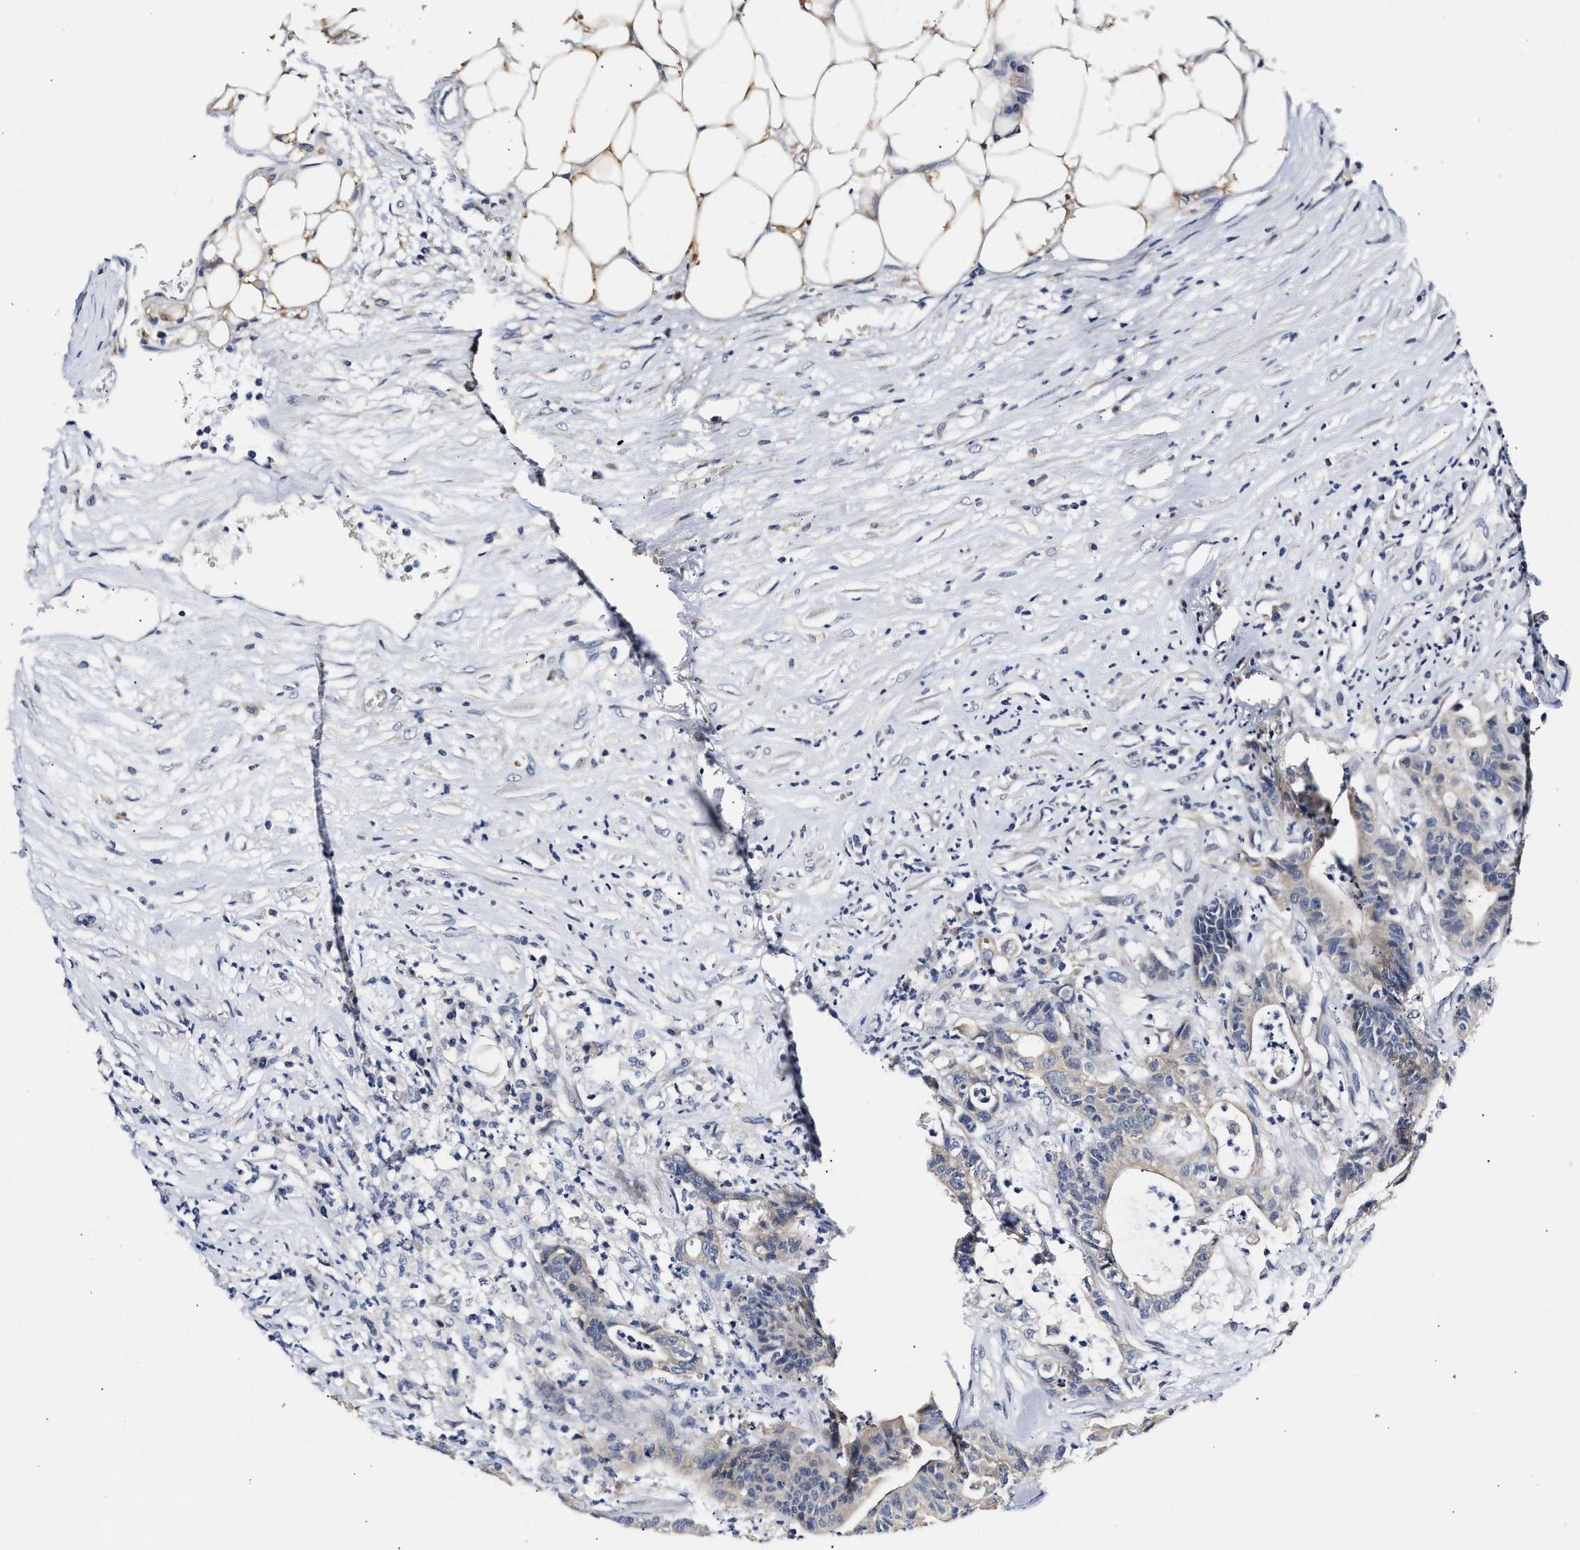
{"staining": {"intensity": "weak", "quantity": "<25%", "location": "cytoplasmic/membranous"}, "tissue": "colorectal cancer", "cell_type": "Tumor cells", "image_type": "cancer", "snomed": [{"axis": "morphology", "description": "Adenocarcinoma, NOS"}, {"axis": "topography", "description": "Colon"}], "caption": "High magnification brightfield microscopy of colorectal cancer (adenocarcinoma) stained with DAB (3,3'-diaminobenzidine) (brown) and counterstained with hematoxylin (blue): tumor cells show no significant positivity.", "gene": "RINT1", "patient": {"sex": "female", "age": 84}}